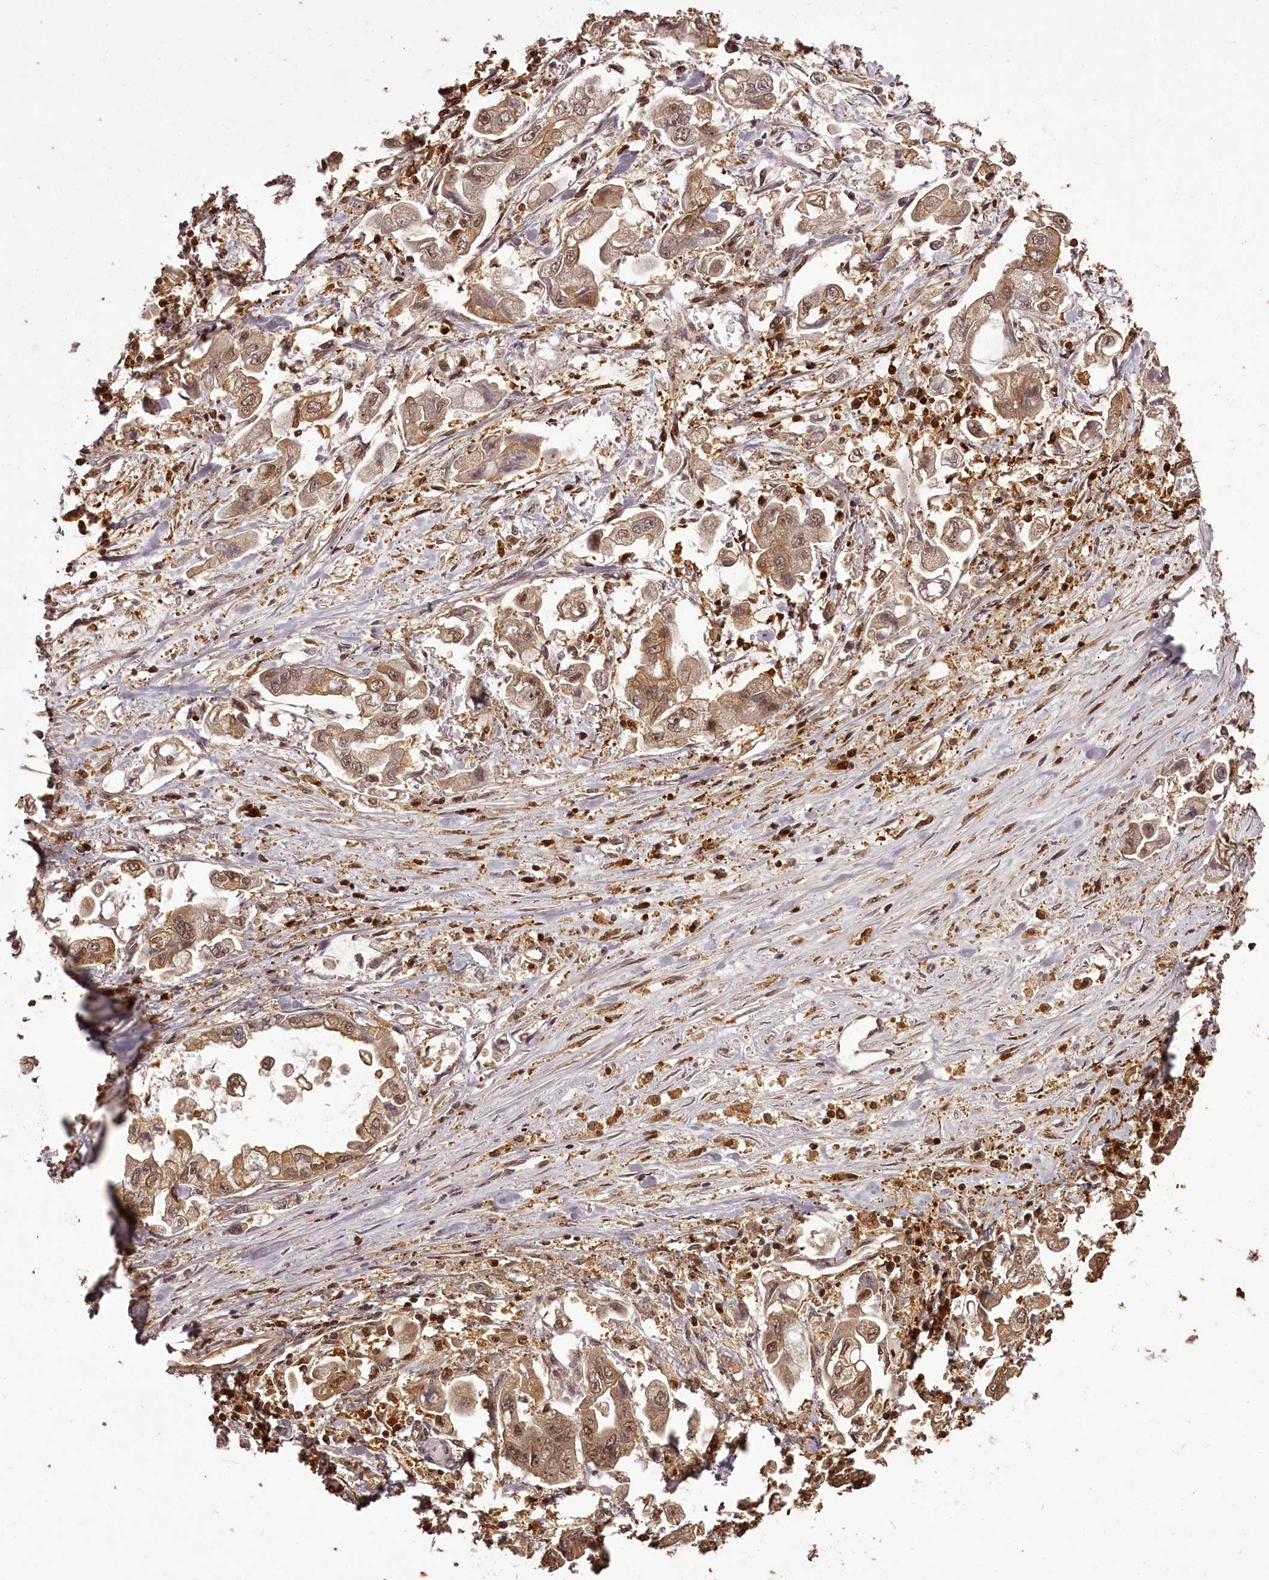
{"staining": {"intensity": "moderate", "quantity": ">75%", "location": "cytoplasmic/membranous,nuclear"}, "tissue": "stomach cancer", "cell_type": "Tumor cells", "image_type": "cancer", "snomed": [{"axis": "morphology", "description": "Adenocarcinoma, NOS"}, {"axis": "topography", "description": "Stomach"}], "caption": "Human stomach cancer stained for a protein (brown) exhibits moderate cytoplasmic/membranous and nuclear positive positivity in approximately >75% of tumor cells.", "gene": "NPRL2", "patient": {"sex": "male", "age": 62}}